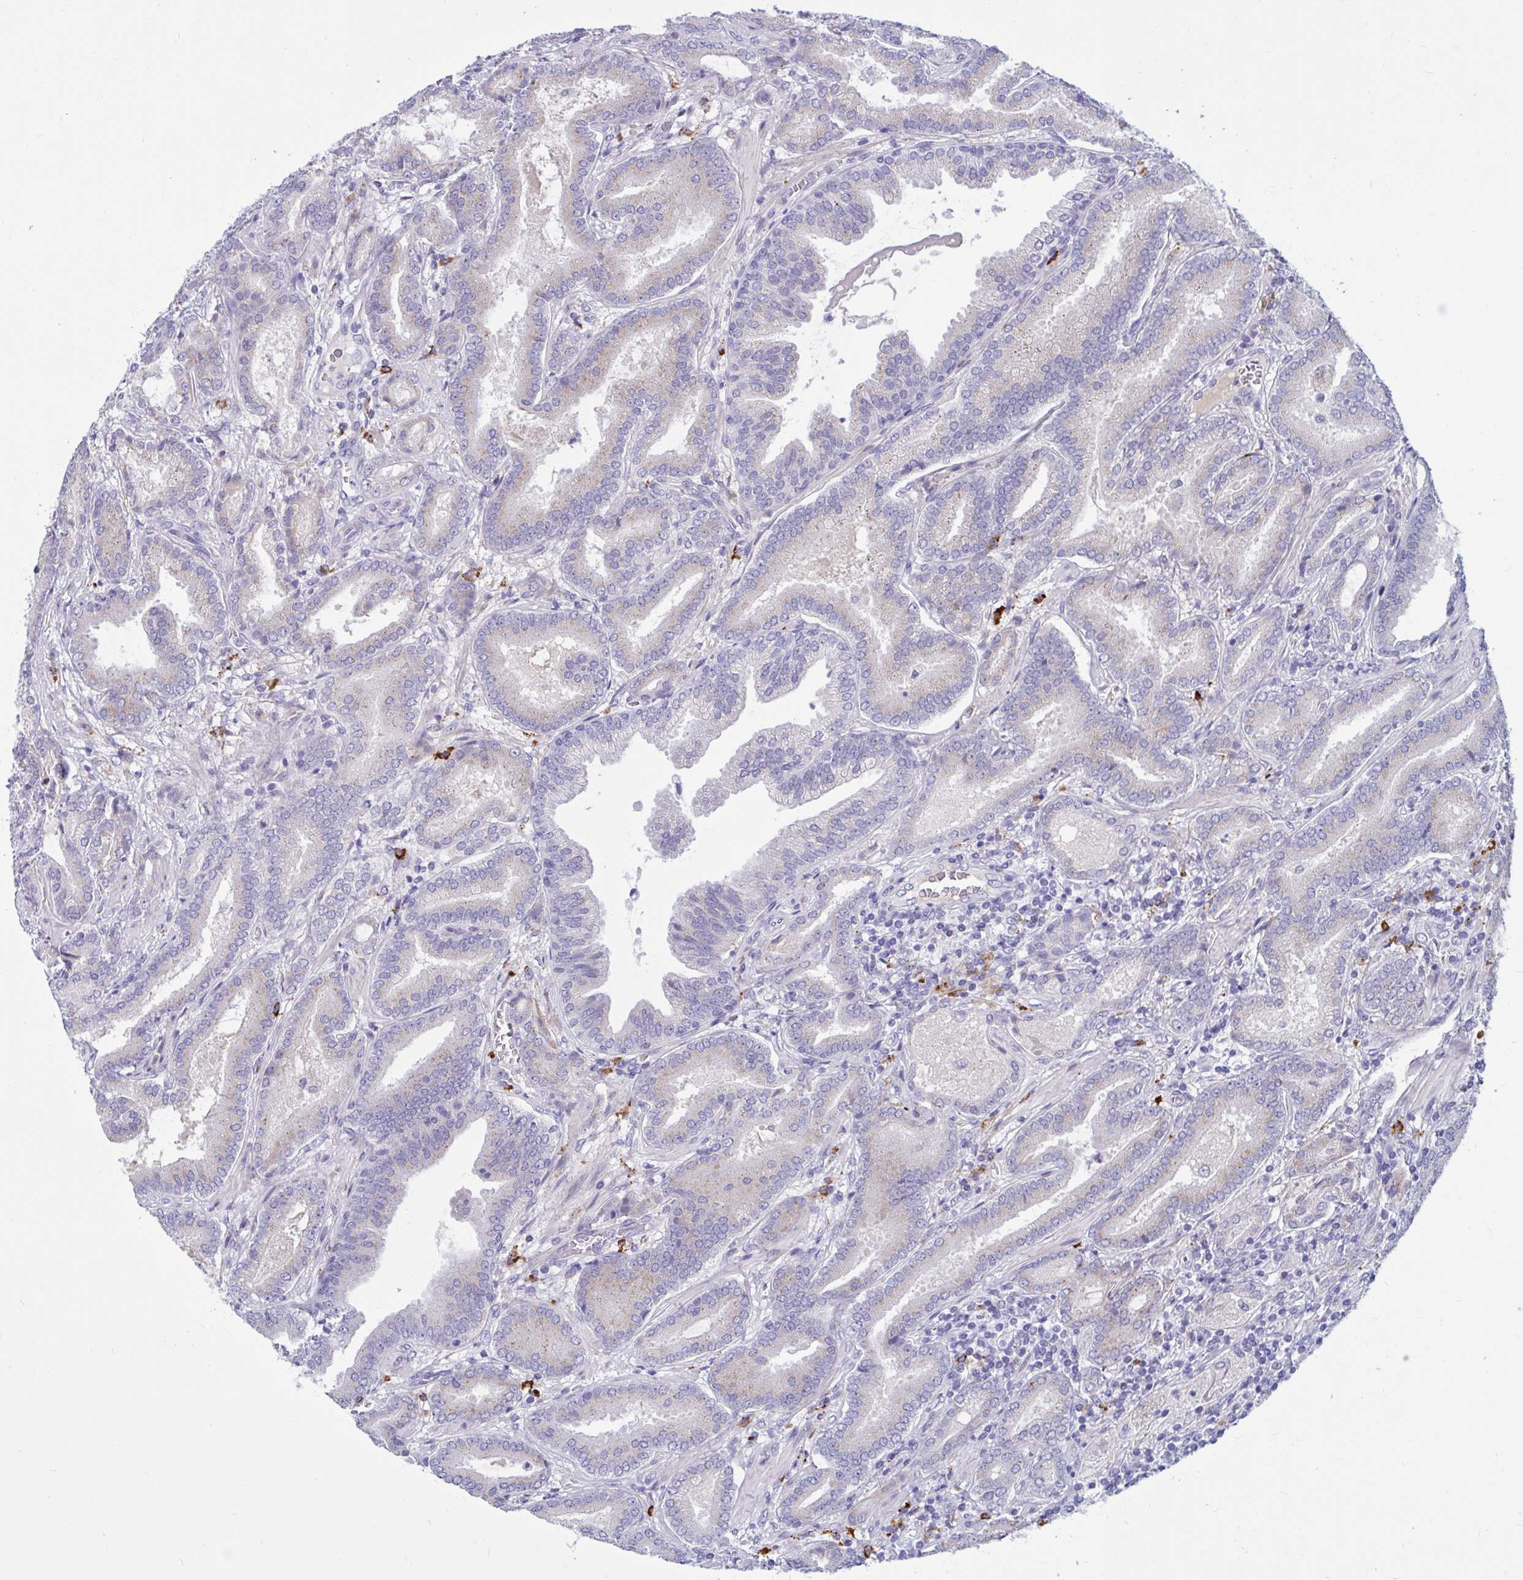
{"staining": {"intensity": "negative", "quantity": "none", "location": "none"}, "tissue": "prostate cancer", "cell_type": "Tumor cells", "image_type": "cancer", "snomed": [{"axis": "morphology", "description": "Adenocarcinoma, High grade"}, {"axis": "topography", "description": "Prostate"}], "caption": "Histopathology image shows no significant protein positivity in tumor cells of prostate cancer (high-grade adenocarcinoma).", "gene": "FAM219B", "patient": {"sex": "male", "age": 62}}